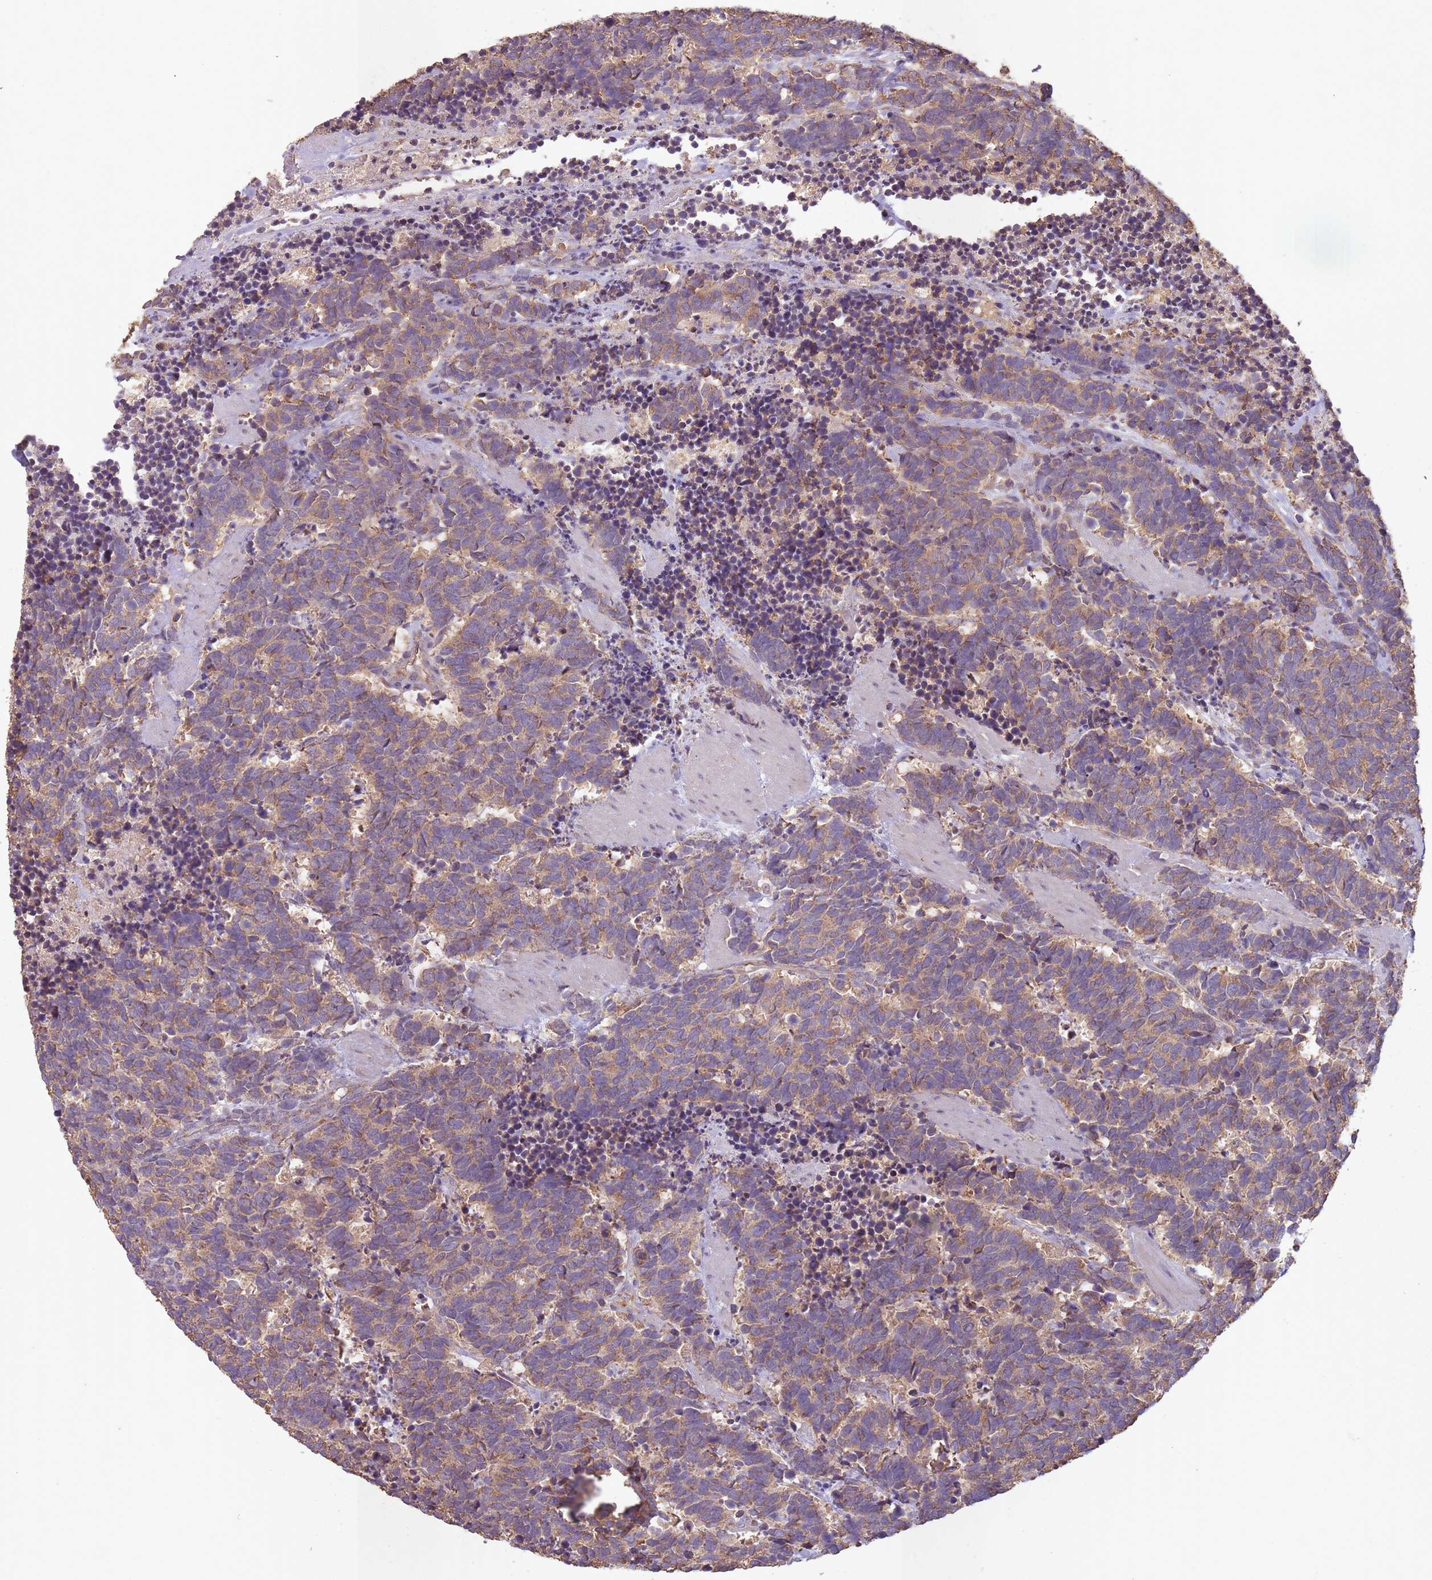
{"staining": {"intensity": "weak", "quantity": ">75%", "location": "cytoplasmic/membranous"}, "tissue": "carcinoid", "cell_type": "Tumor cells", "image_type": "cancer", "snomed": [{"axis": "morphology", "description": "Carcinoma, NOS"}, {"axis": "morphology", "description": "Carcinoid, malignant, NOS"}, {"axis": "topography", "description": "Prostate"}], "caption": "A histopathology image showing weak cytoplasmic/membranous positivity in about >75% of tumor cells in carcinoid, as visualized by brown immunohistochemical staining.", "gene": "SANBR", "patient": {"sex": "male", "age": 57}}